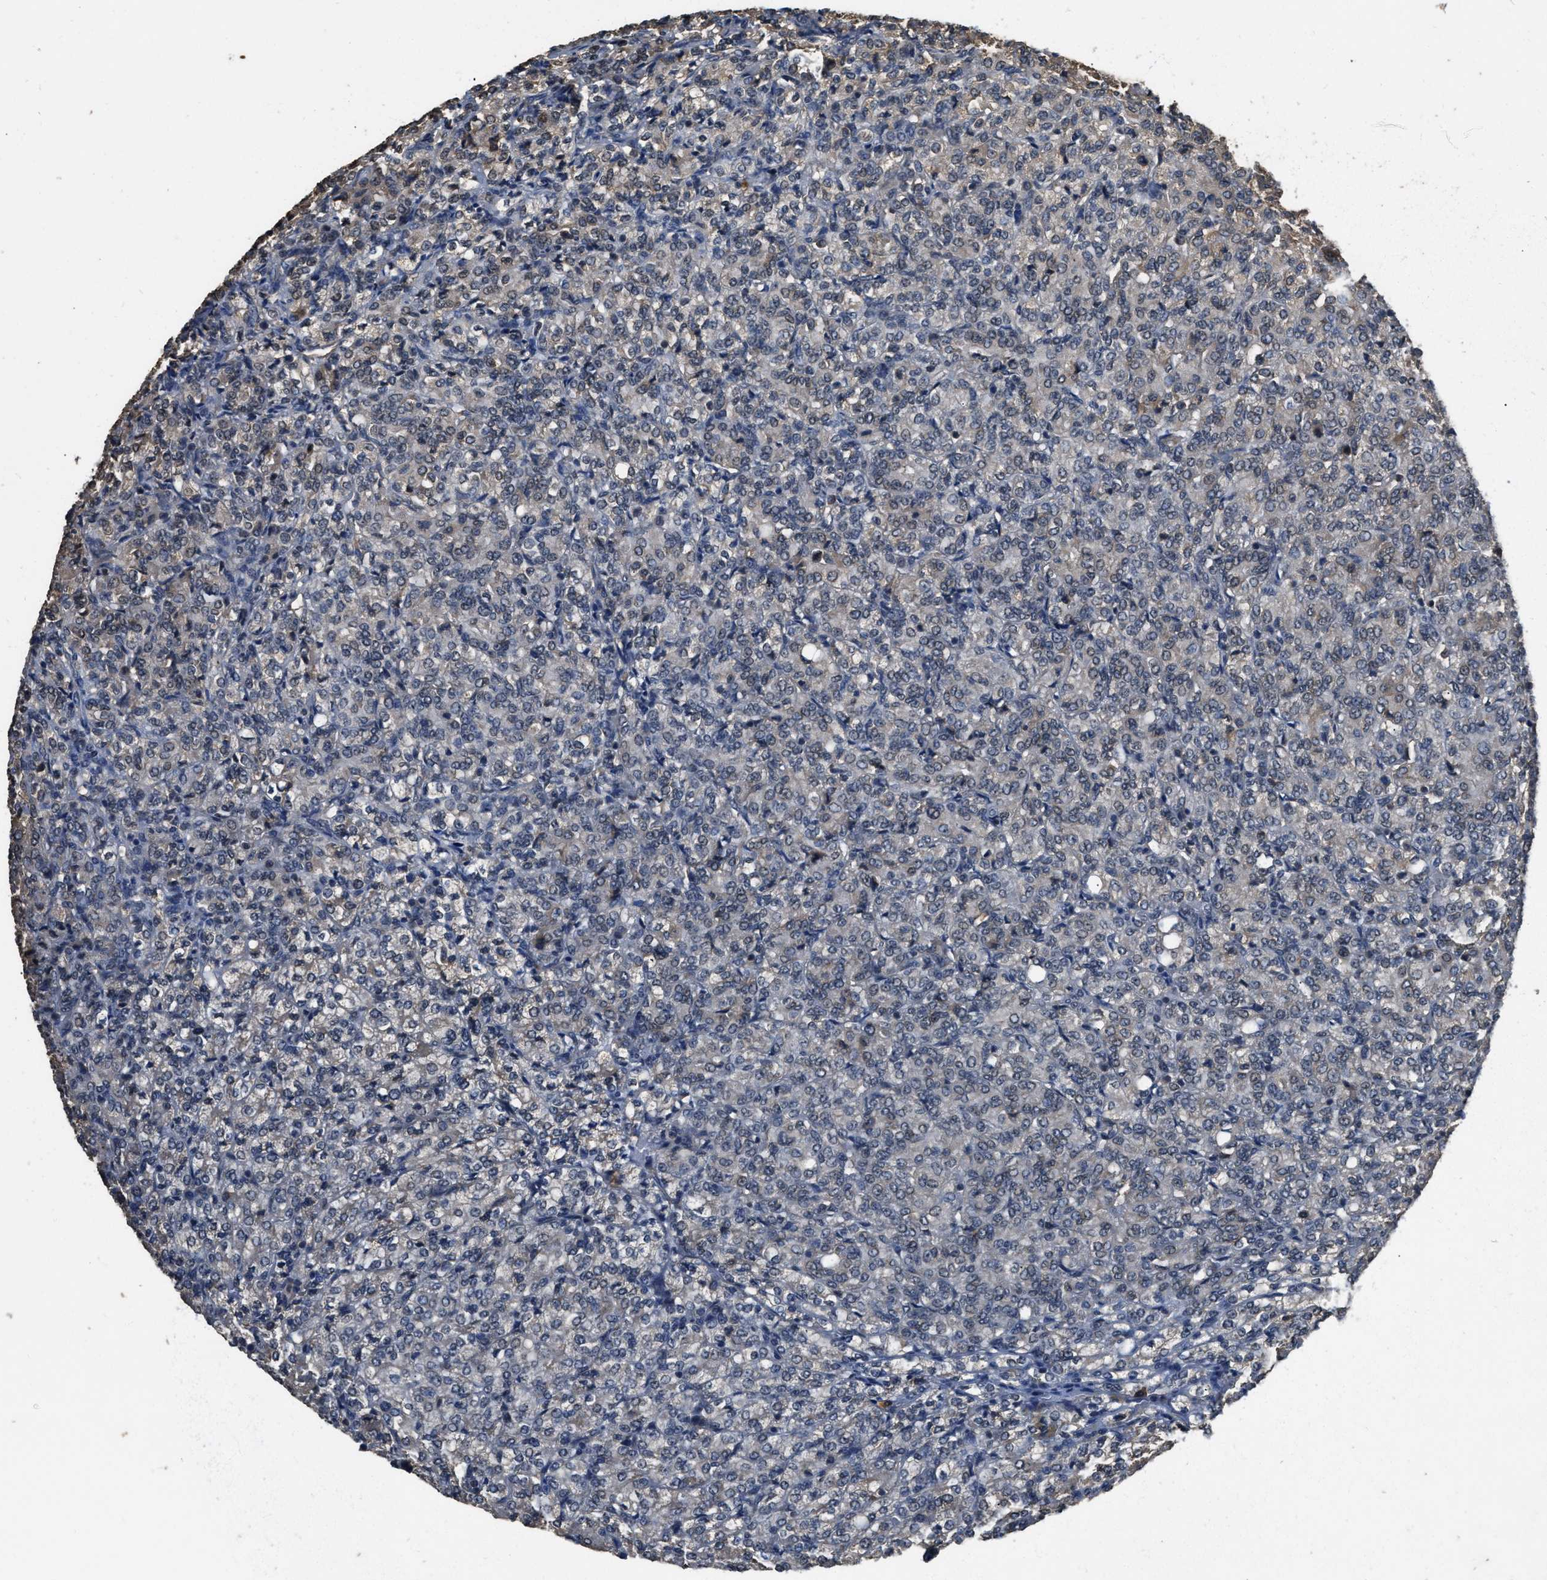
{"staining": {"intensity": "weak", "quantity": "<25%", "location": "cytoplasmic/membranous"}, "tissue": "renal cancer", "cell_type": "Tumor cells", "image_type": "cancer", "snomed": [{"axis": "morphology", "description": "Adenocarcinoma, NOS"}, {"axis": "topography", "description": "Kidney"}], "caption": "An immunohistochemistry (IHC) histopathology image of renal adenocarcinoma is shown. There is no staining in tumor cells of renal adenocarcinoma.", "gene": "DENND6B", "patient": {"sex": "male", "age": 77}}